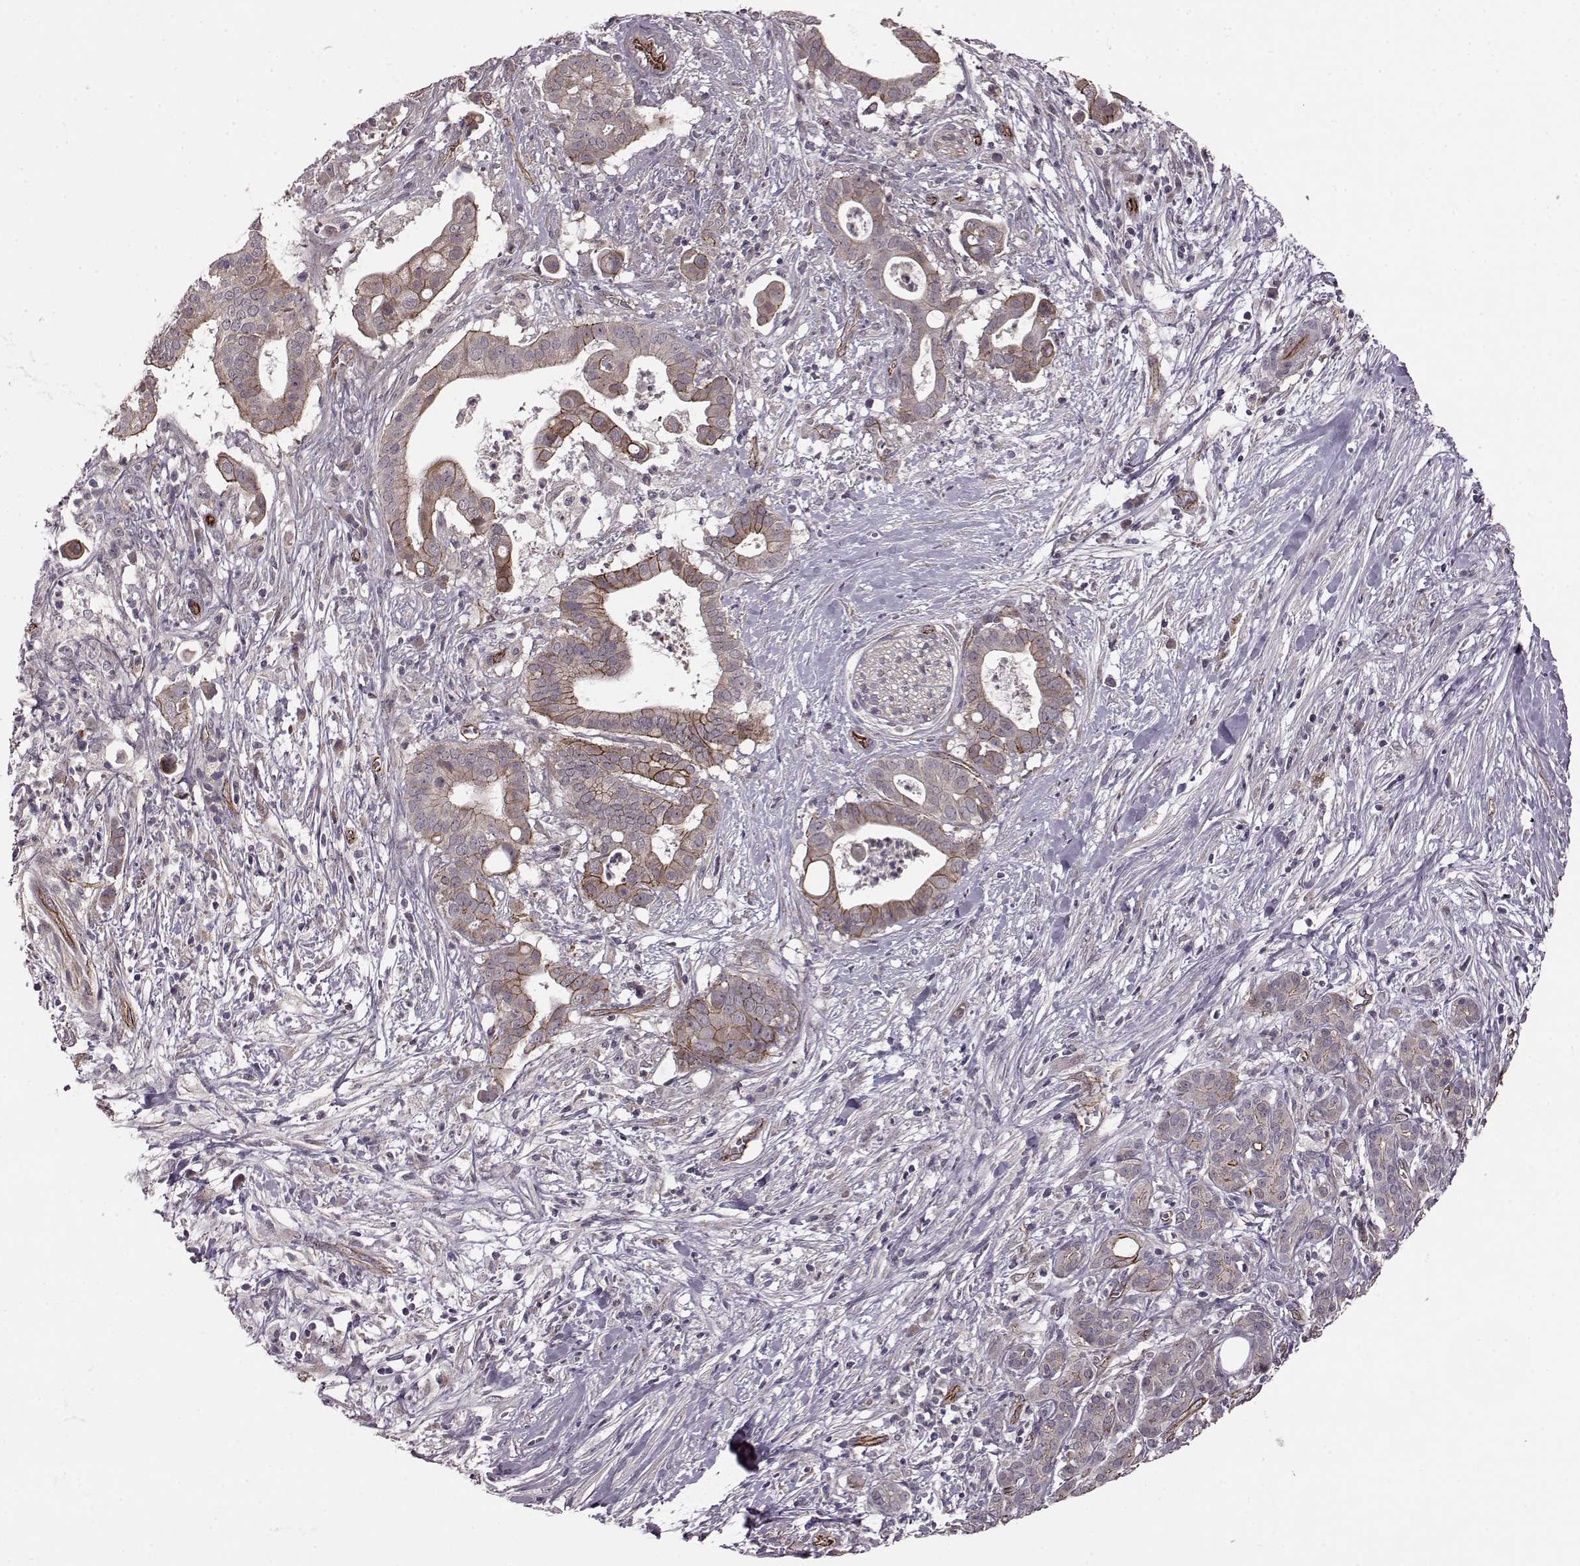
{"staining": {"intensity": "strong", "quantity": "25%-75%", "location": "cytoplasmic/membranous"}, "tissue": "pancreatic cancer", "cell_type": "Tumor cells", "image_type": "cancer", "snomed": [{"axis": "morphology", "description": "Adenocarcinoma, NOS"}, {"axis": "topography", "description": "Pancreas"}], "caption": "Protein expression analysis of pancreatic cancer shows strong cytoplasmic/membranous positivity in about 25%-75% of tumor cells. The staining was performed using DAB to visualize the protein expression in brown, while the nuclei were stained in blue with hematoxylin (Magnification: 20x).", "gene": "SYNPO", "patient": {"sex": "male", "age": 61}}